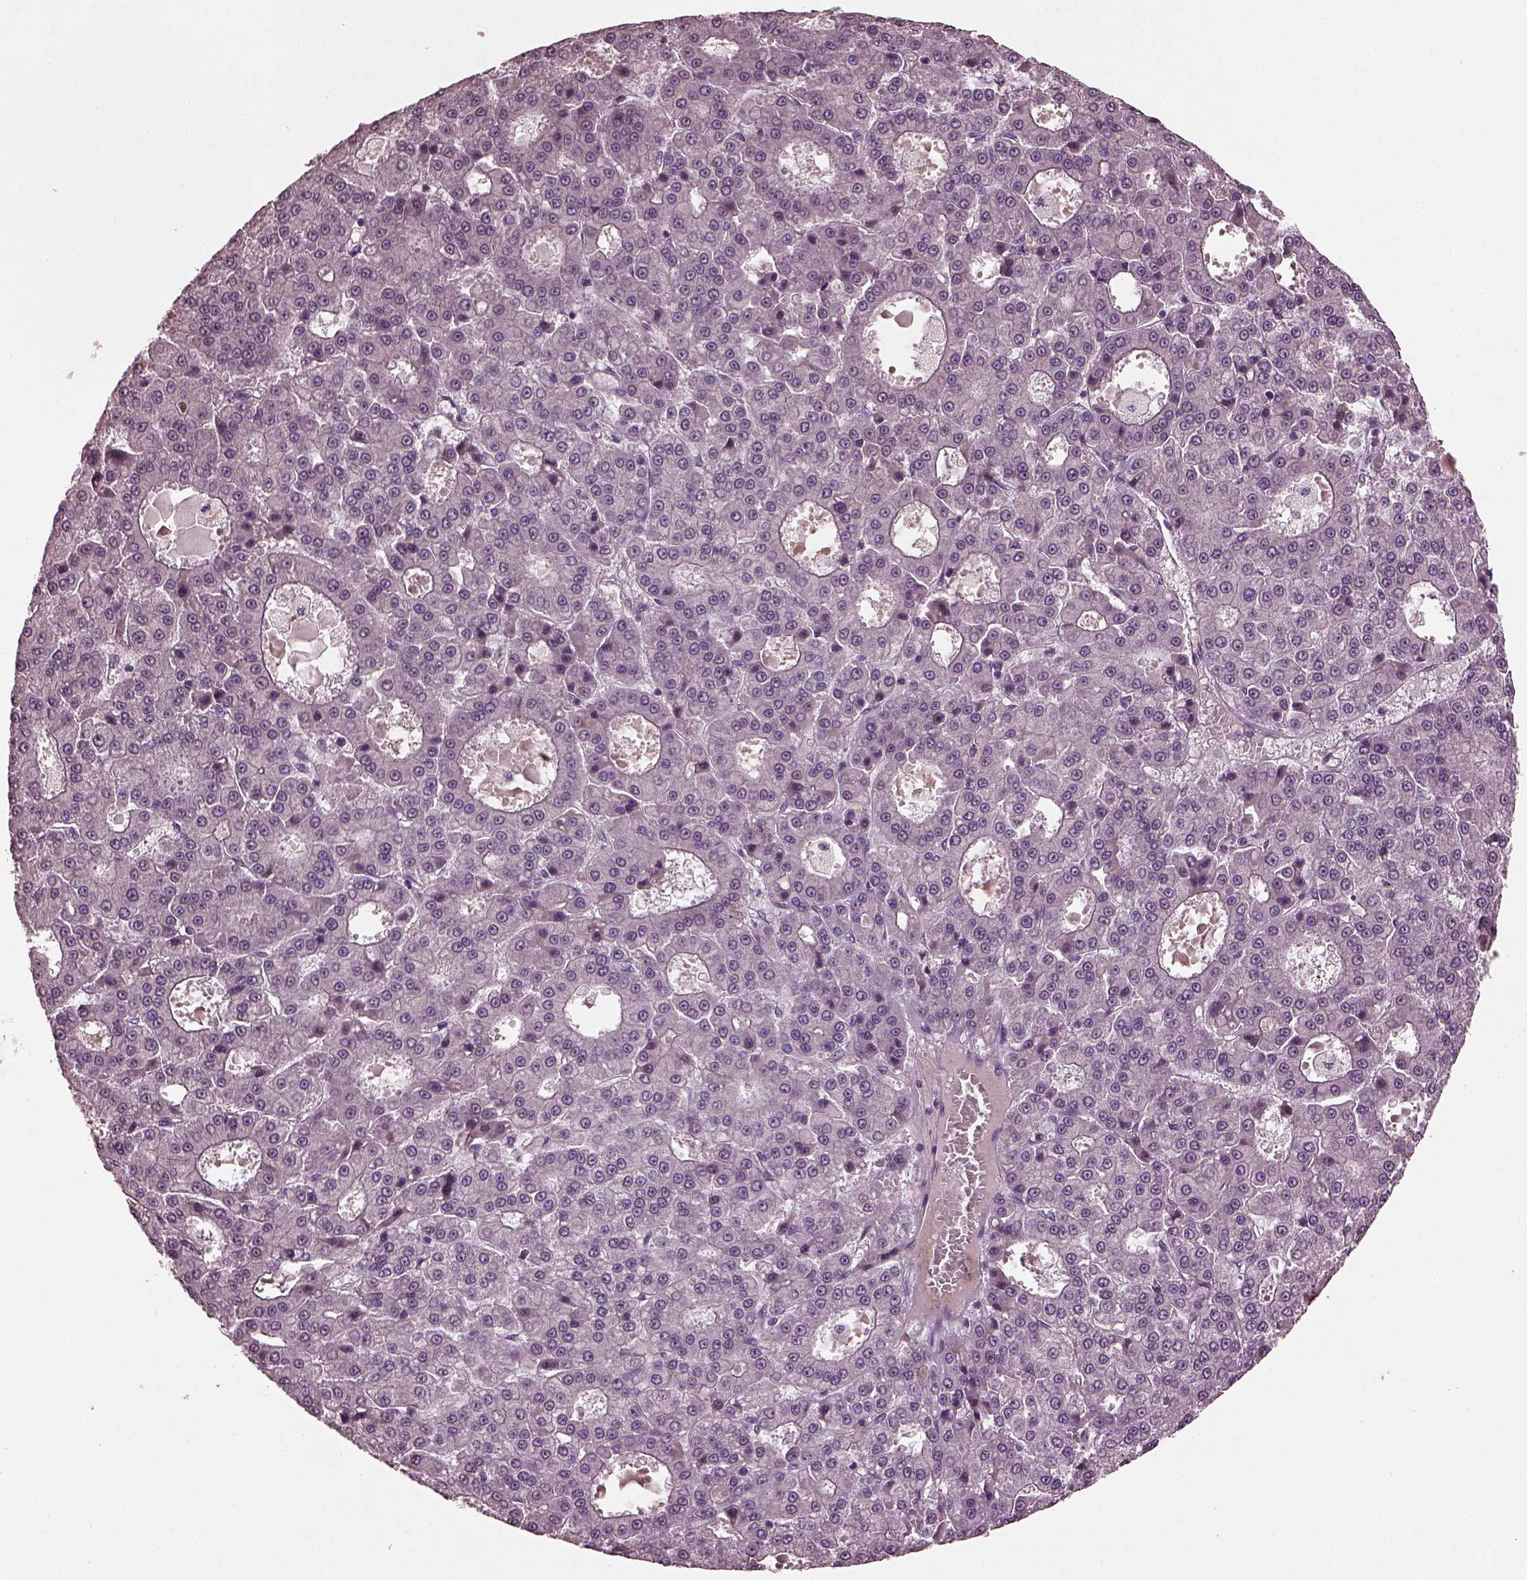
{"staining": {"intensity": "negative", "quantity": "none", "location": "none"}, "tissue": "liver cancer", "cell_type": "Tumor cells", "image_type": "cancer", "snomed": [{"axis": "morphology", "description": "Carcinoma, Hepatocellular, NOS"}, {"axis": "topography", "description": "Liver"}], "caption": "DAB (3,3'-diaminobenzidine) immunohistochemical staining of human liver hepatocellular carcinoma reveals no significant positivity in tumor cells.", "gene": "IL18RAP", "patient": {"sex": "male", "age": 70}}